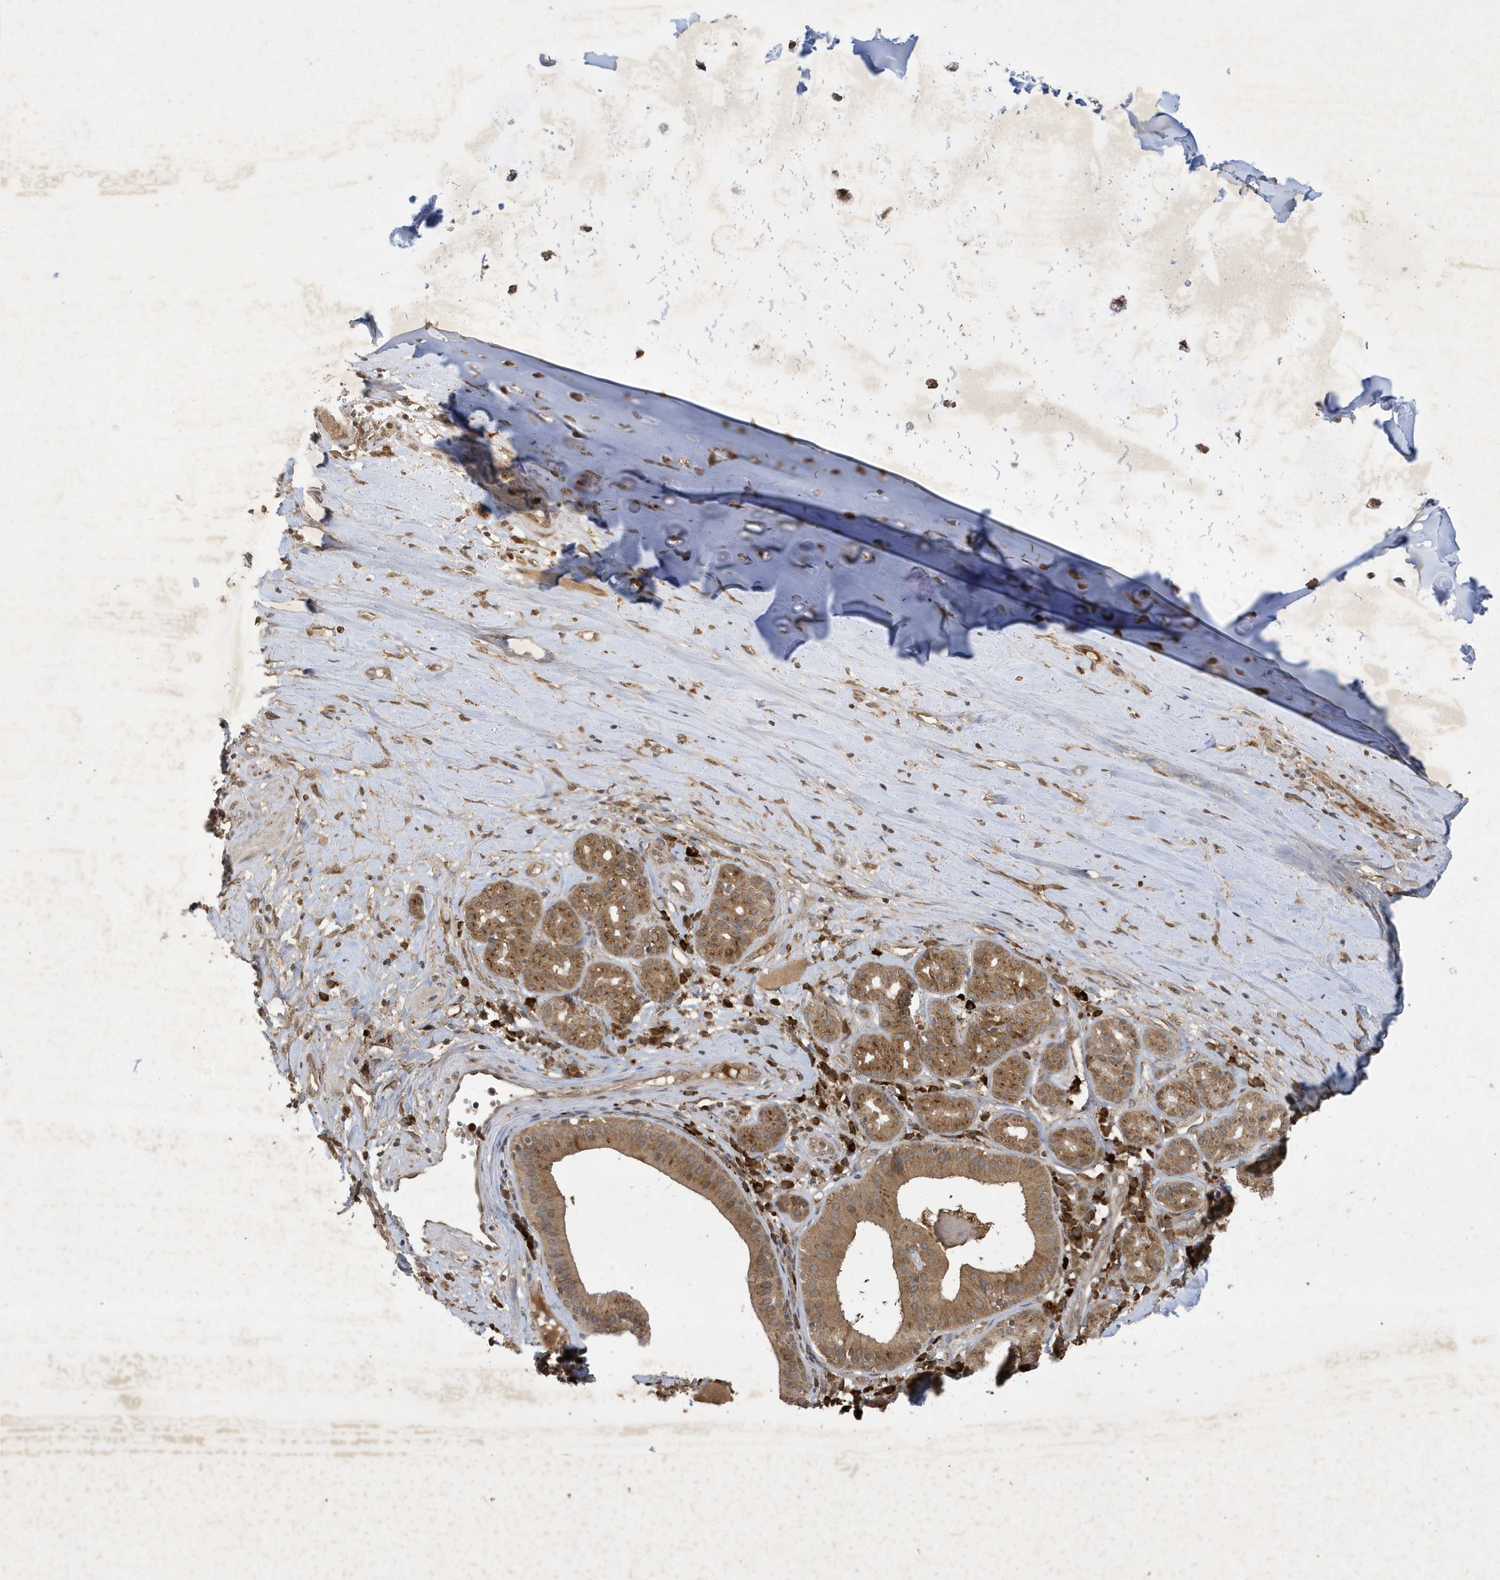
{"staining": {"intensity": "weak", "quantity": "25%-75%", "location": "cytoplasmic/membranous,nuclear"}, "tissue": "adipose tissue", "cell_type": "Adipocytes", "image_type": "normal", "snomed": [{"axis": "morphology", "description": "Normal tissue, NOS"}, {"axis": "morphology", "description": "Basal cell carcinoma"}, {"axis": "topography", "description": "Cartilage tissue"}, {"axis": "topography", "description": "Nasopharynx"}, {"axis": "topography", "description": "Oral tissue"}], "caption": "Immunohistochemical staining of normal human adipose tissue shows low levels of weak cytoplasmic/membranous,nuclear staining in about 25%-75% of adipocytes.", "gene": "STX10", "patient": {"sex": "female", "age": 77}}